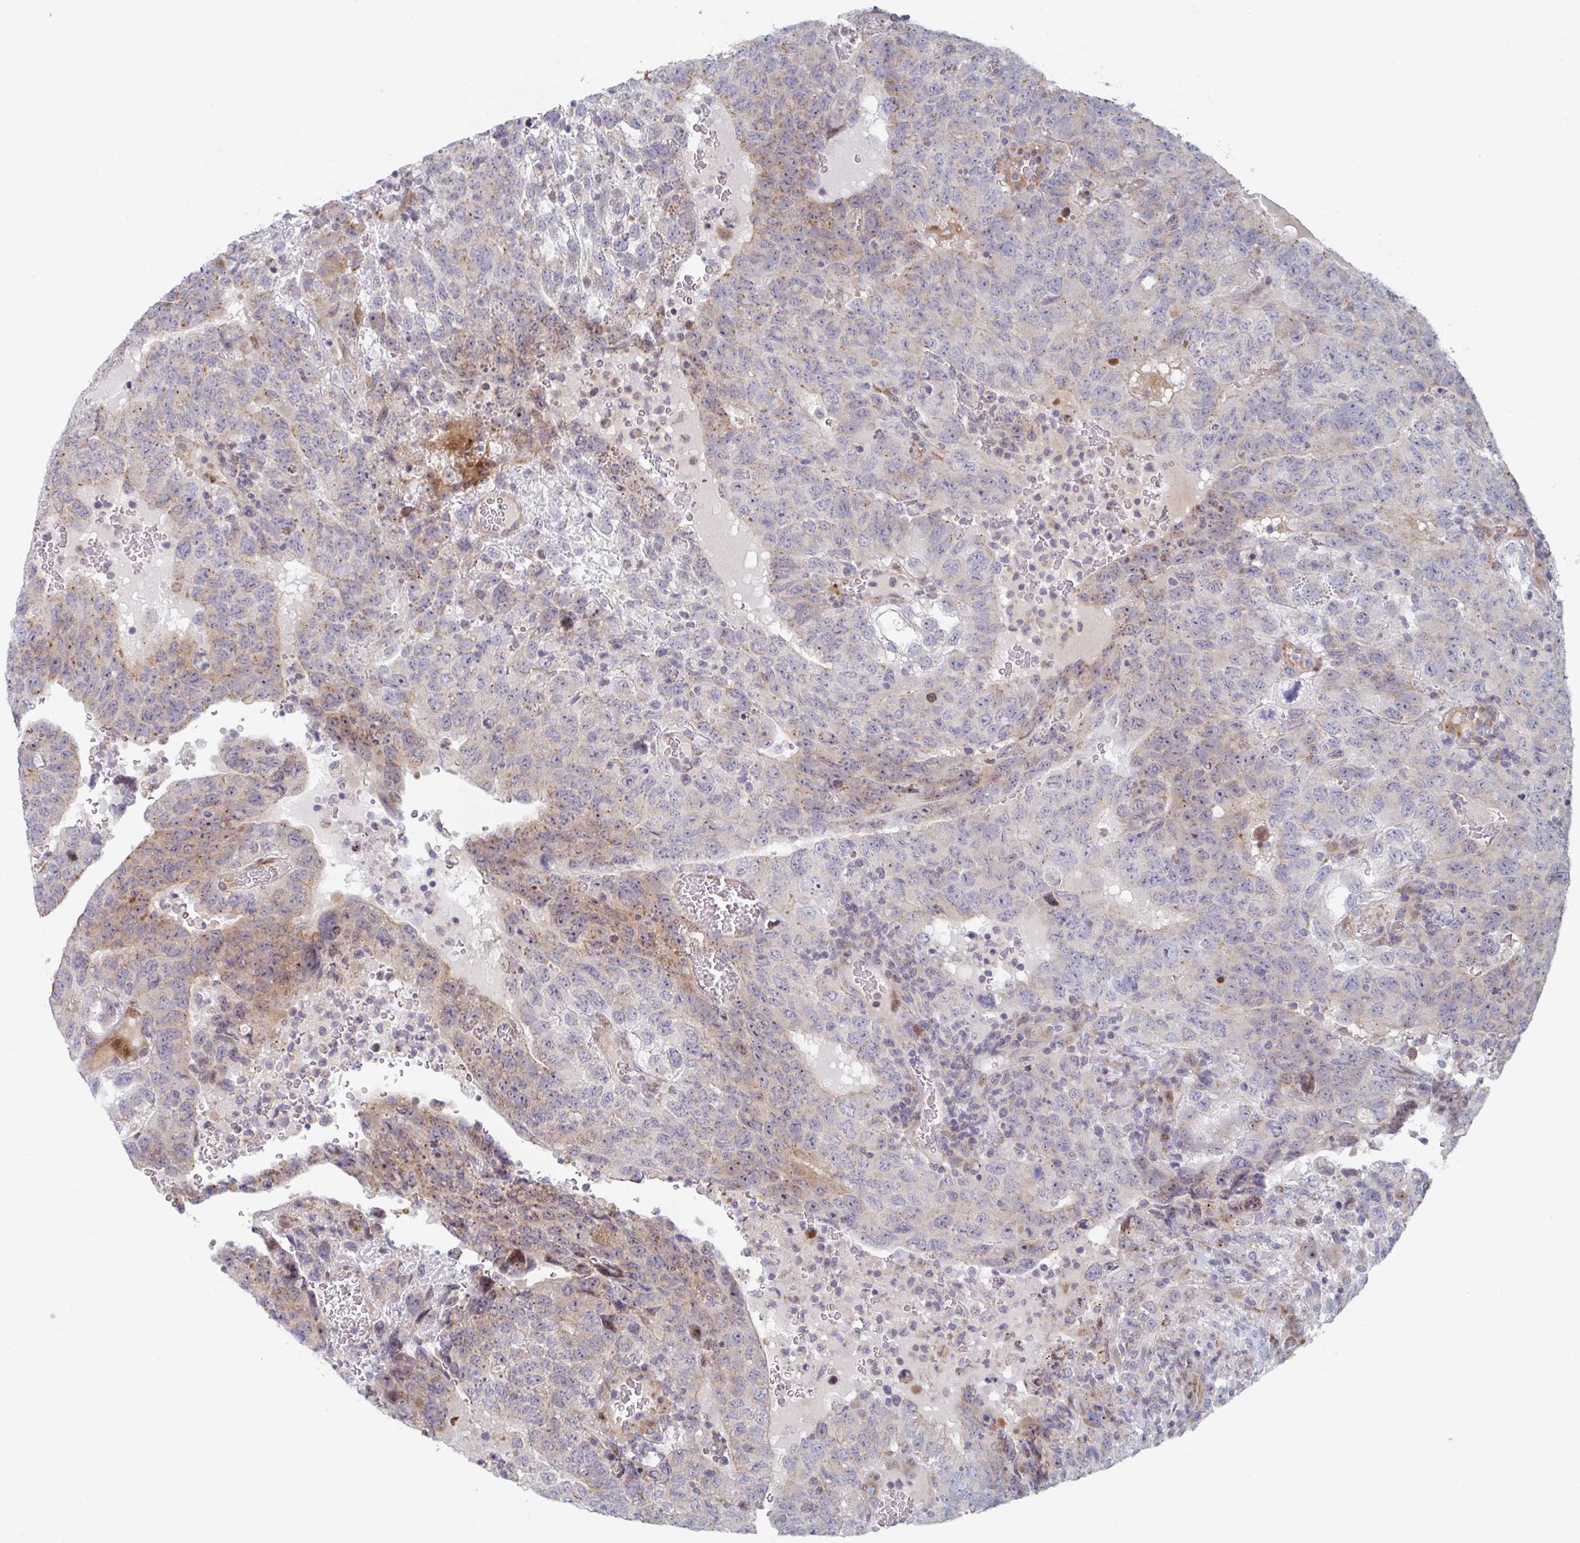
{"staining": {"intensity": "moderate", "quantity": "<25%", "location": "cytoplasmic/membranous"}, "tissue": "testis cancer", "cell_type": "Tumor cells", "image_type": "cancer", "snomed": [{"axis": "morphology", "description": "Carcinoma, Embryonal, NOS"}, {"axis": "topography", "description": "Testis"}], "caption": "The image reveals immunohistochemical staining of testis cancer. There is moderate cytoplasmic/membranous staining is appreciated in about <25% of tumor cells.", "gene": "ZNF644", "patient": {"sex": "male", "age": 34}}